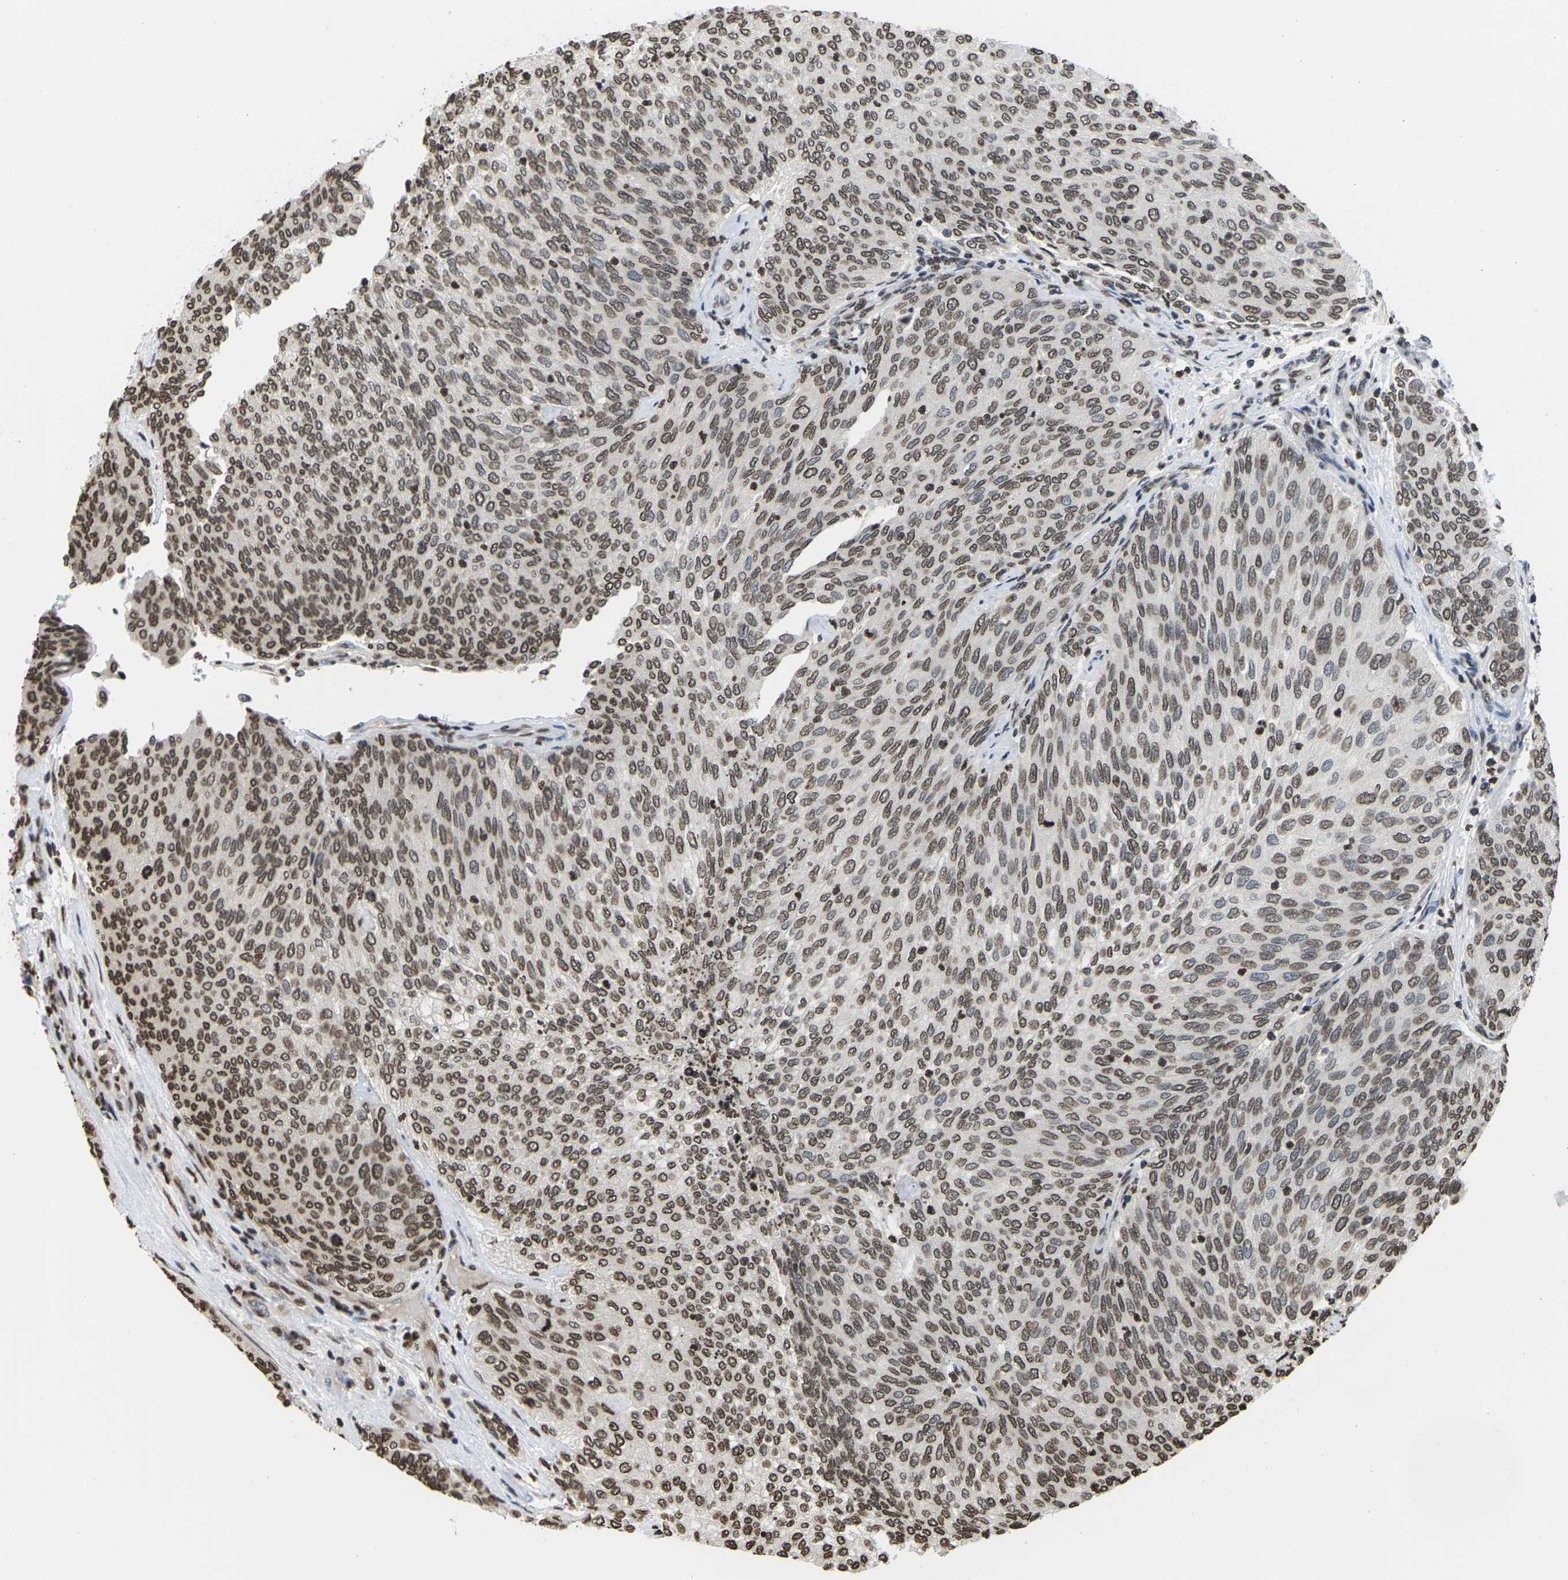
{"staining": {"intensity": "moderate", "quantity": ">75%", "location": "nuclear"}, "tissue": "urothelial cancer", "cell_type": "Tumor cells", "image_type": "cancer", "snomed": [{"axis": "morphology", "description": "Urothelial carcinoma, Low grade"}, {"axis": "topography", "description": "Urinary bladder"}], "caption": "This micrograph reveals immunohistochemistry (IHC) staining of urothelial cancer, with medium moderate nuclear positivity in approximately >75% of tumor cells.", "gene": "EMSY", "patient": {"sex": "female", "age": 79}}